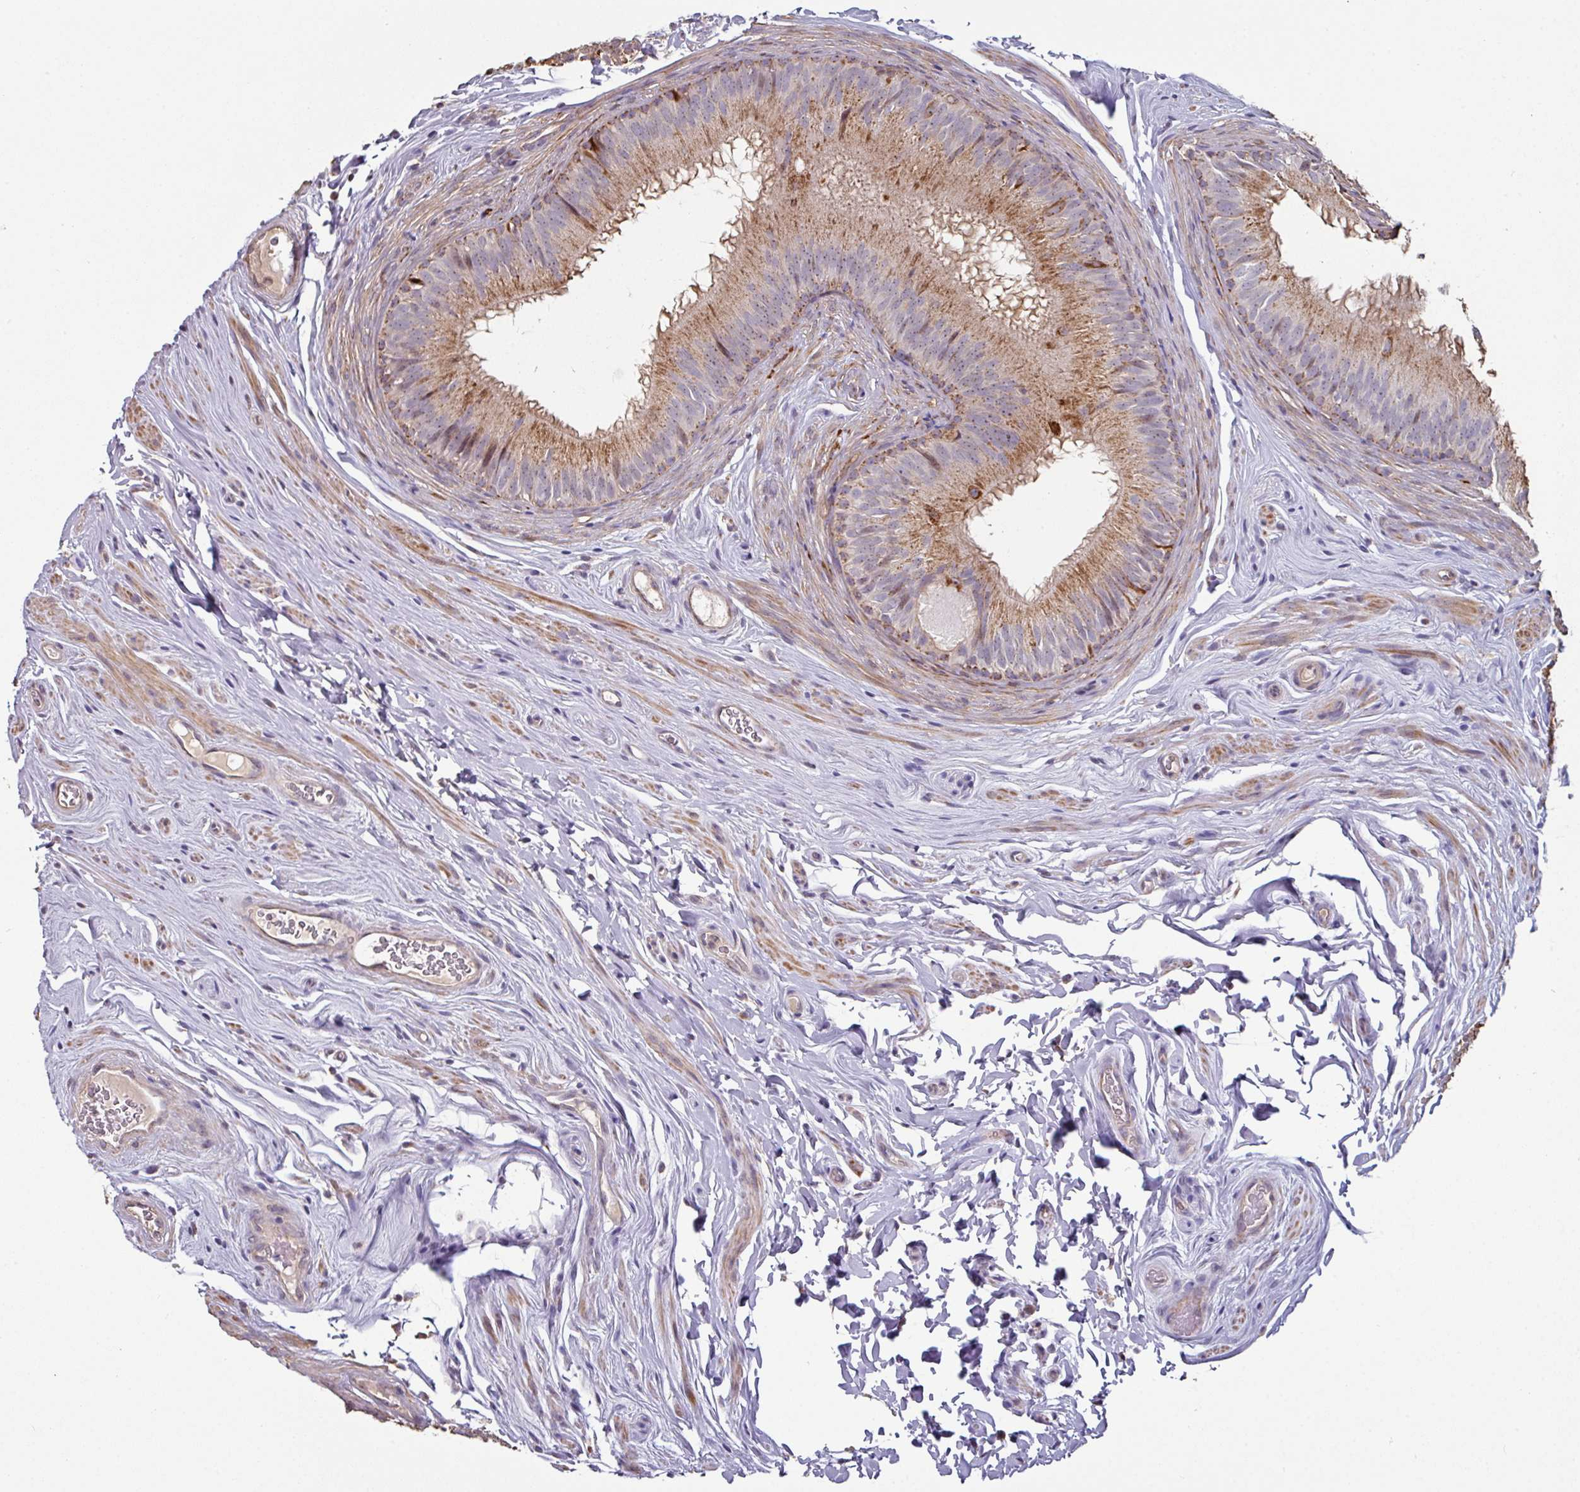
{"staining": {"intensity": "moderate", "quantity": "<25%", "location": "cytoplasmic/membranous"}, "tissue": "epididymis", "cell_type": "Glandular cells", "image_type": "normal", "snomed": [{"axis": "morphology", "description": "Normal tissue, NOS"}, {"axis": "topography", "description": "Epididymis, spermatic cord, NOS"}], "caption": "Human epididymis stained for a protein (brown) reveals moderate cytoplasmic/membranous positive positivity in approximately <25% of glandular cells.", "gene": "OR2D3", "patient": {"sex": "male", "age": 25}}